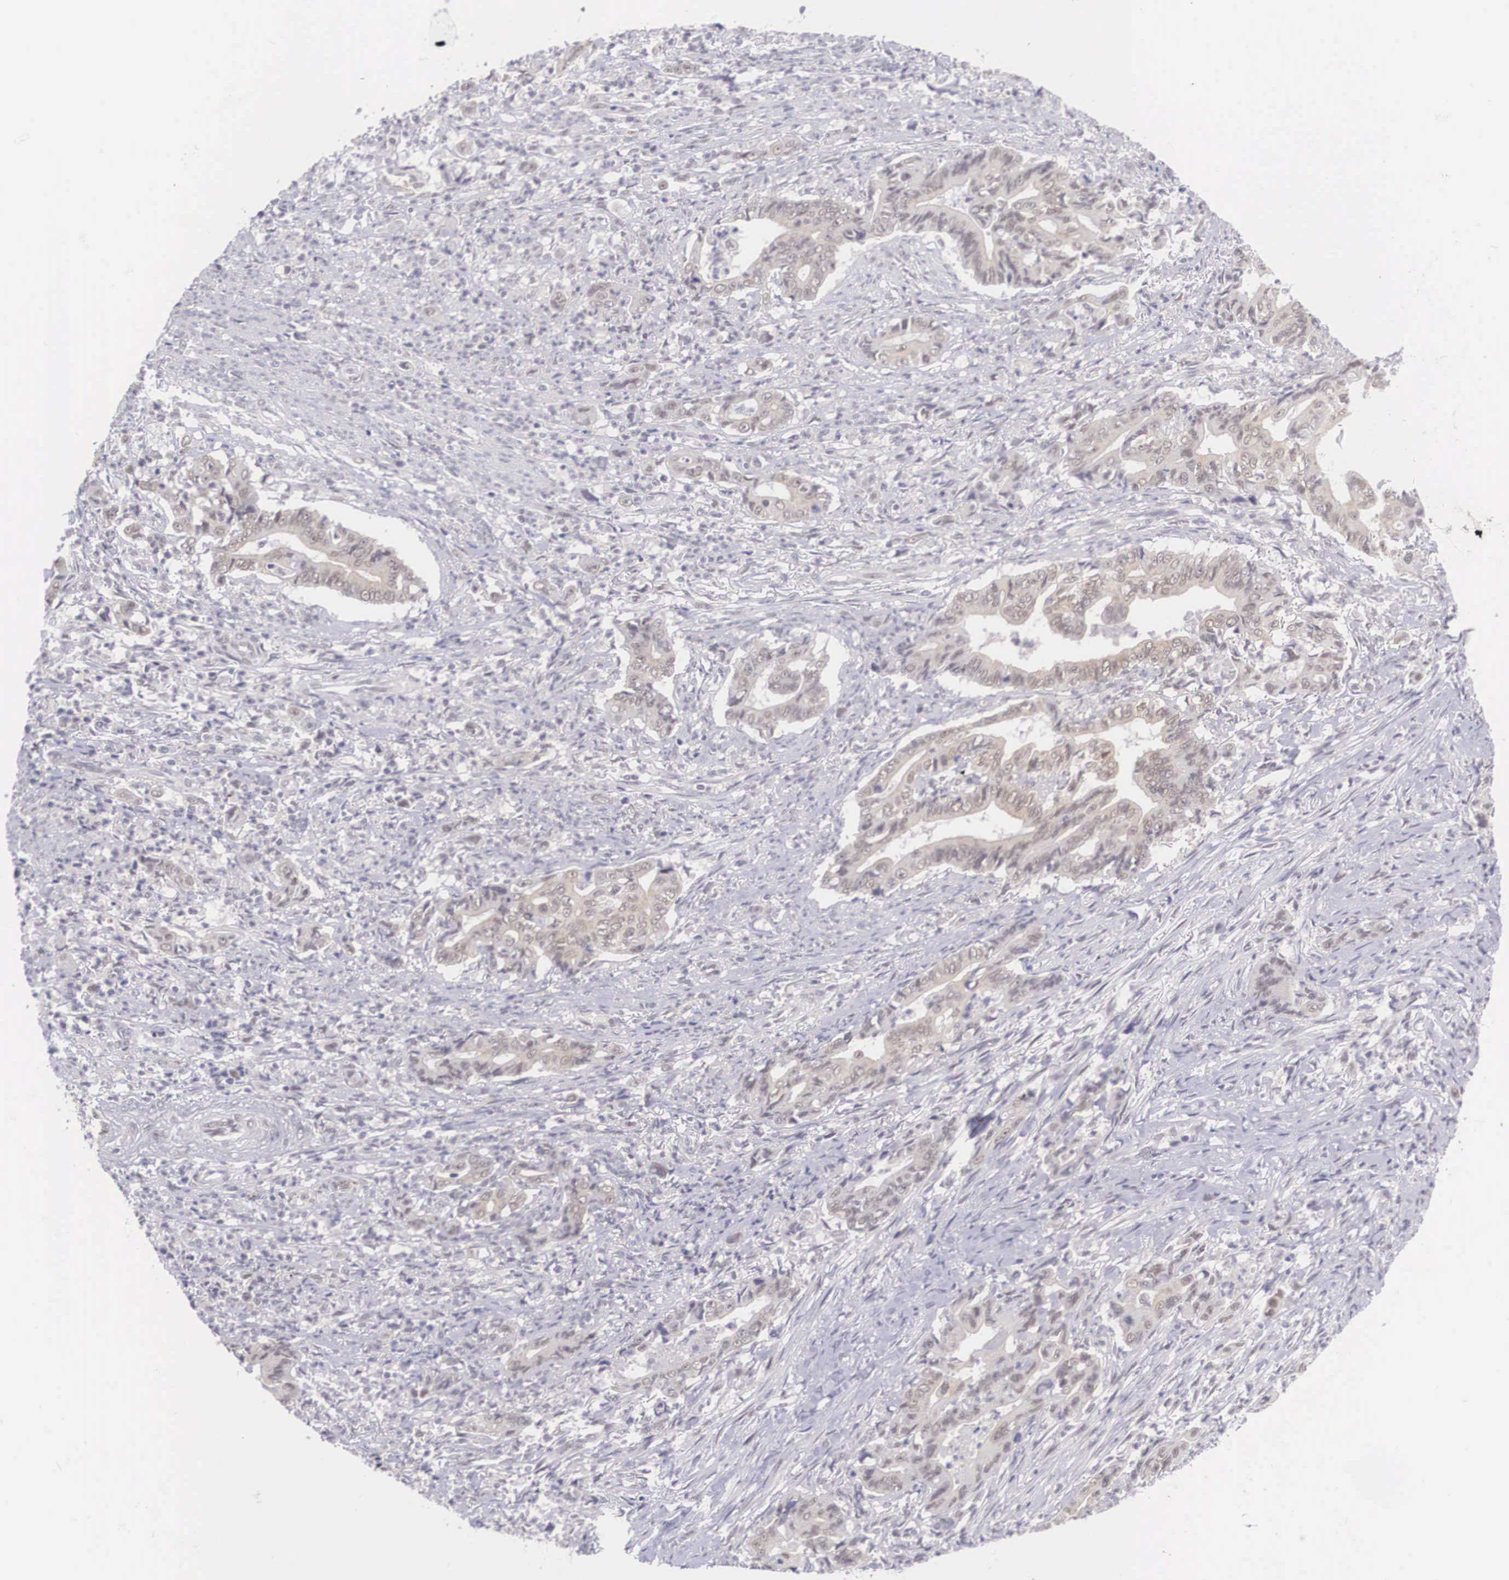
{"staining": {"intensity": "weak", "quantity": "25%-75%", "location": "cytoplasmic/membranous,nuclear"}, "tissue": "stomach cancer", "cell_type": "Tumor cells", "image_type": "cancer", "snomed": [{"axis": "morphology", "description": "Adenocarcinoma, NOS"}, {"axis": "topography", "description": "Stomach"}], "caption": "Immunohistochemistry (IHC) histopathology image of human adenocarcinoma (stomach) stained for a protein (brown), which exhibits low levels of weak cytoplasmic/membranous and nuclear expression in approximately 25%-75% of tumor cells.", "gene": "NINL", "patient": {"sex": "female", "age": 76}}